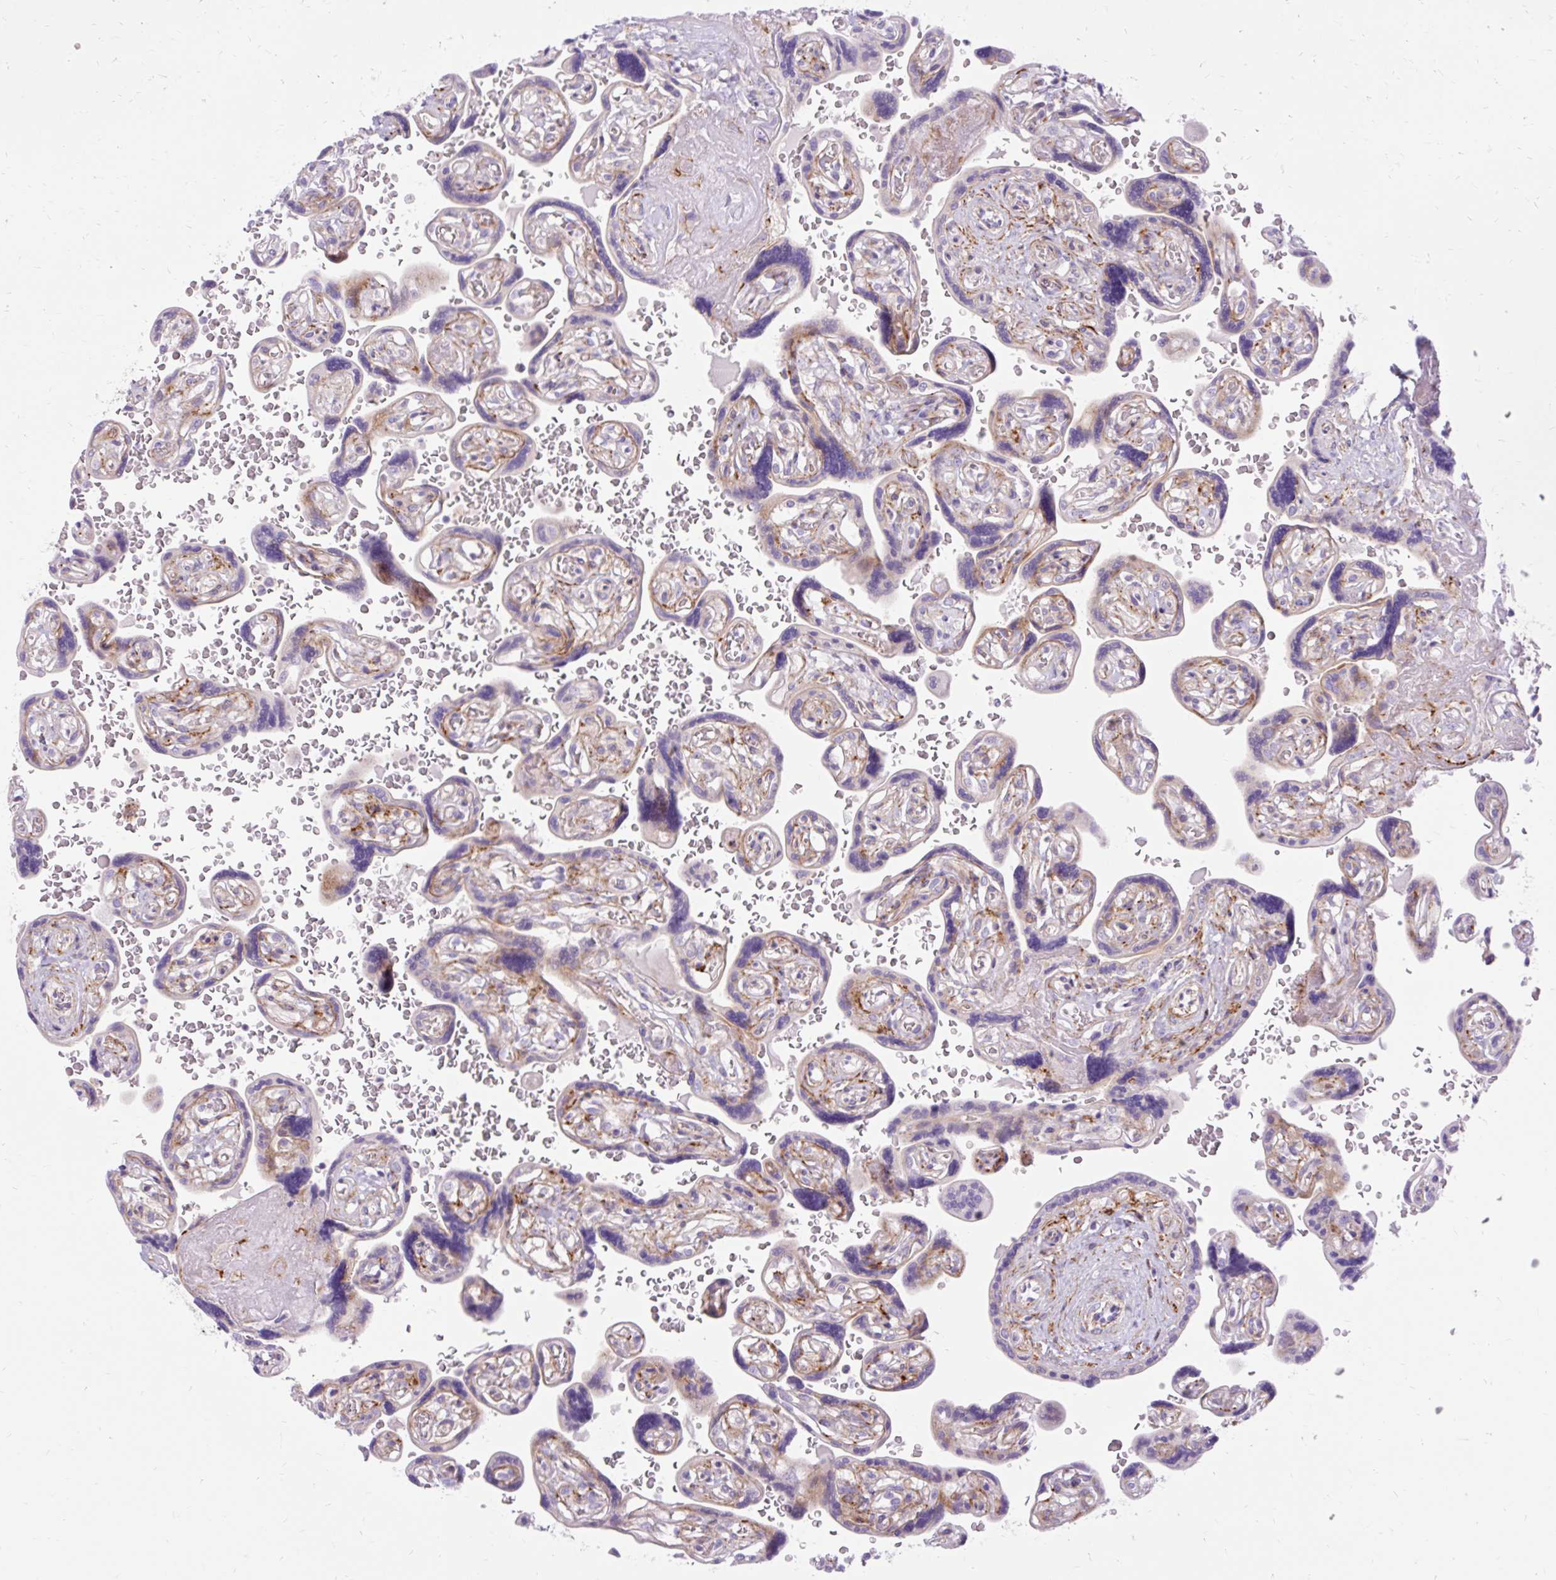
{"staining": {"intensity": "negative", "quantity": "none", "location": "none"}, "tissue": "placenta", "cell_type": "Trophoblastic cells", "image_type": "normal", "snomed": [{"axis": "morphology", "description": "Normal tissue, NOS"}, {"axis": "topography", "description": "Placenta"}], "caption": "Placenta was stained to show a protein in brown. There is no significant staining in trophoblastic cells. (Stains: DAB (3,3'-diaminobenzidine) immunohistochemistry (IHC) with hematoxylin counter stain, Microscopy: brightfield microscopy at high magnification).", "gene": "CORO7", "patient": {"sex": "female", "age": 32}}